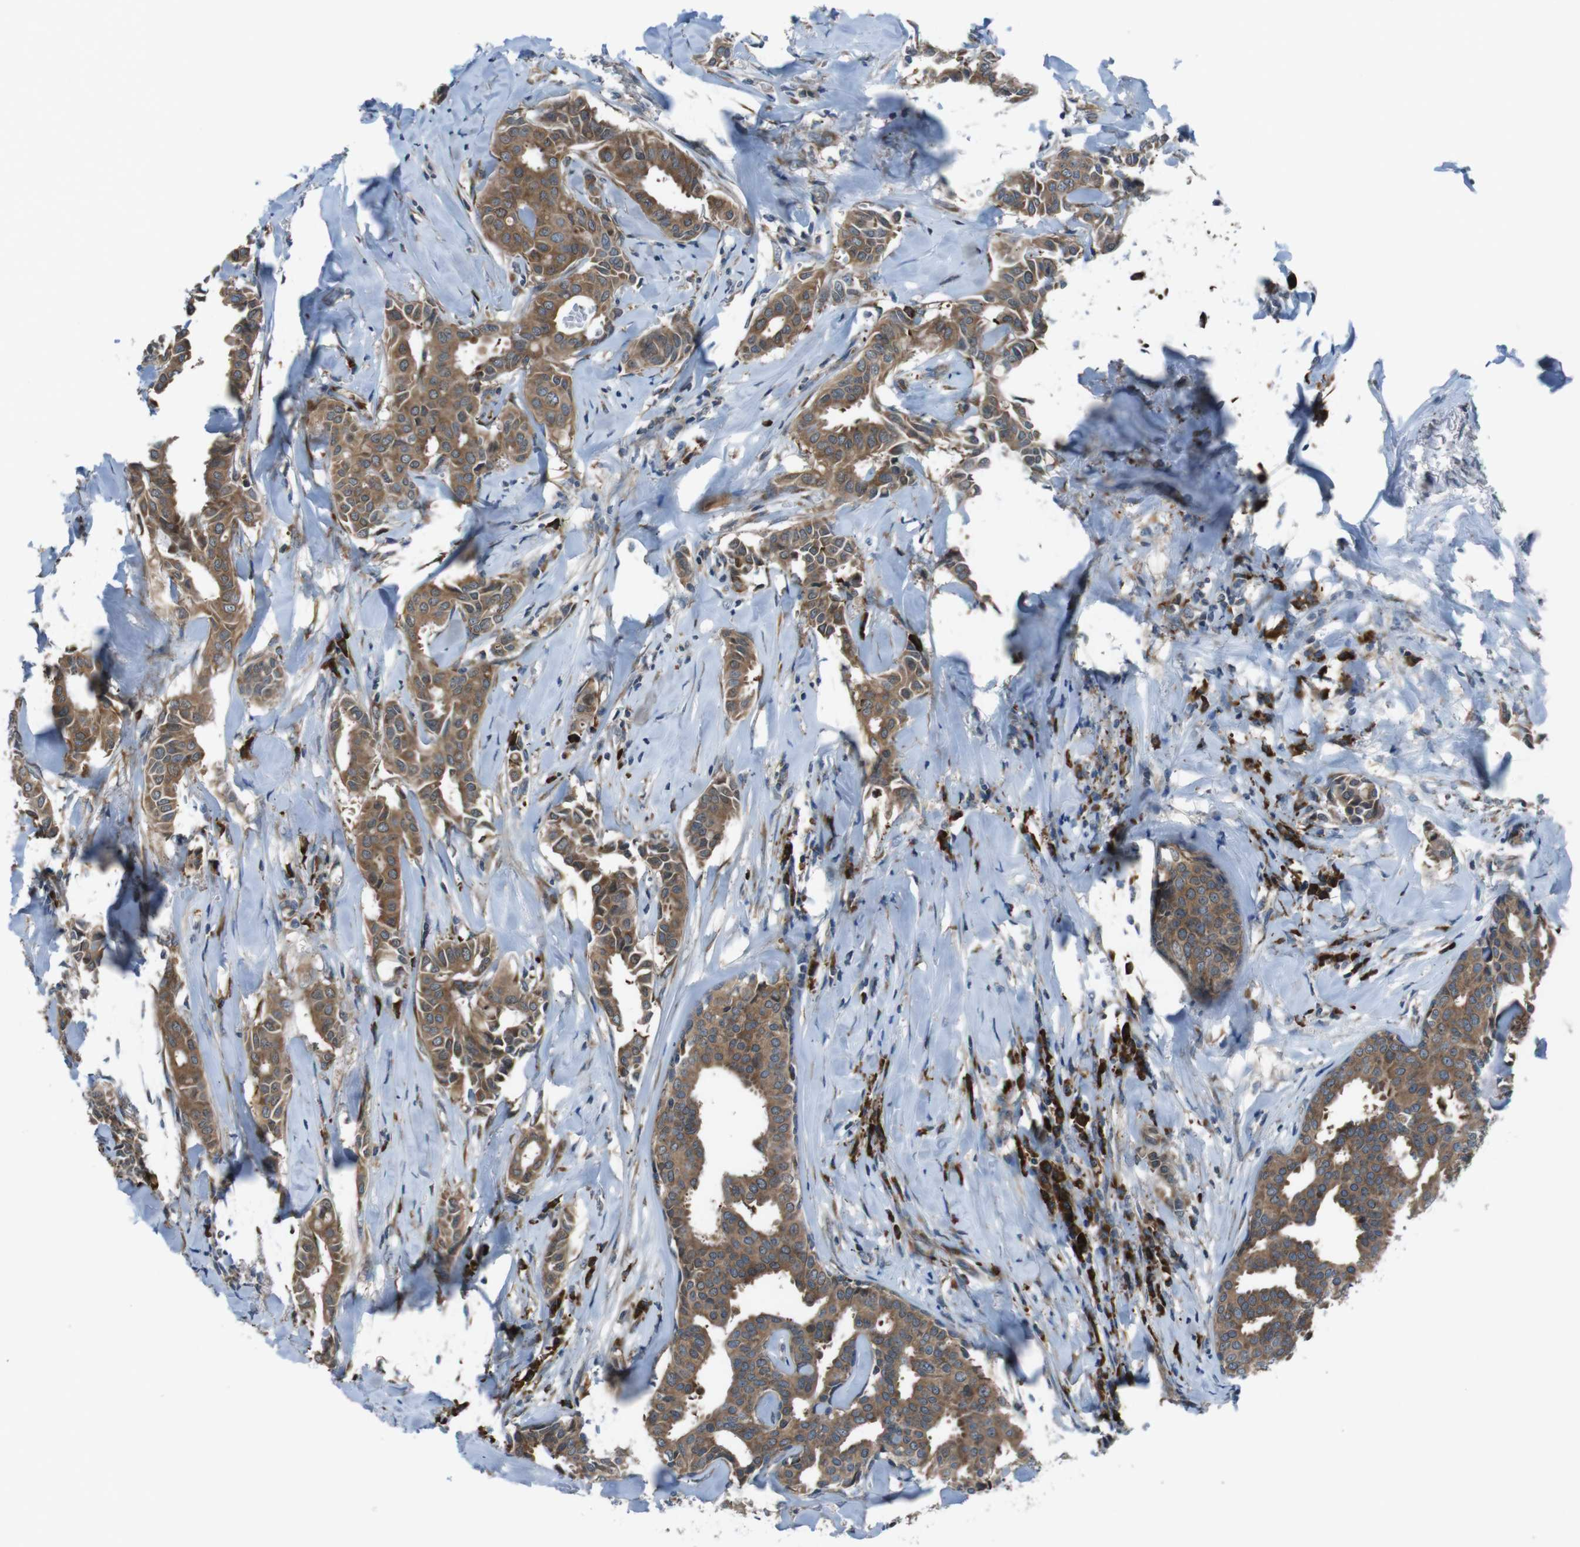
{"staining": {"intensity": "moderate", "quantity": ">75%", "location": "cytoplasmic/membranous"}, "tissue": "head and neck cancer", "cell_type": "Tumor cells", "image_type": "cancer", "snomed": [{"axis": "morphology", "description": "Adenocarcinoma, NOS"}, {"axis": "topography", "description": "Salivary gland"}, {"axis": "topography", "description": "Head-Neck"}], "caption": "Head and neck cancer stained with a protein marker shows moderate staining in tumor cells.", "gene": "SSR3", "patient": {"sex": "female", "age": 59}}